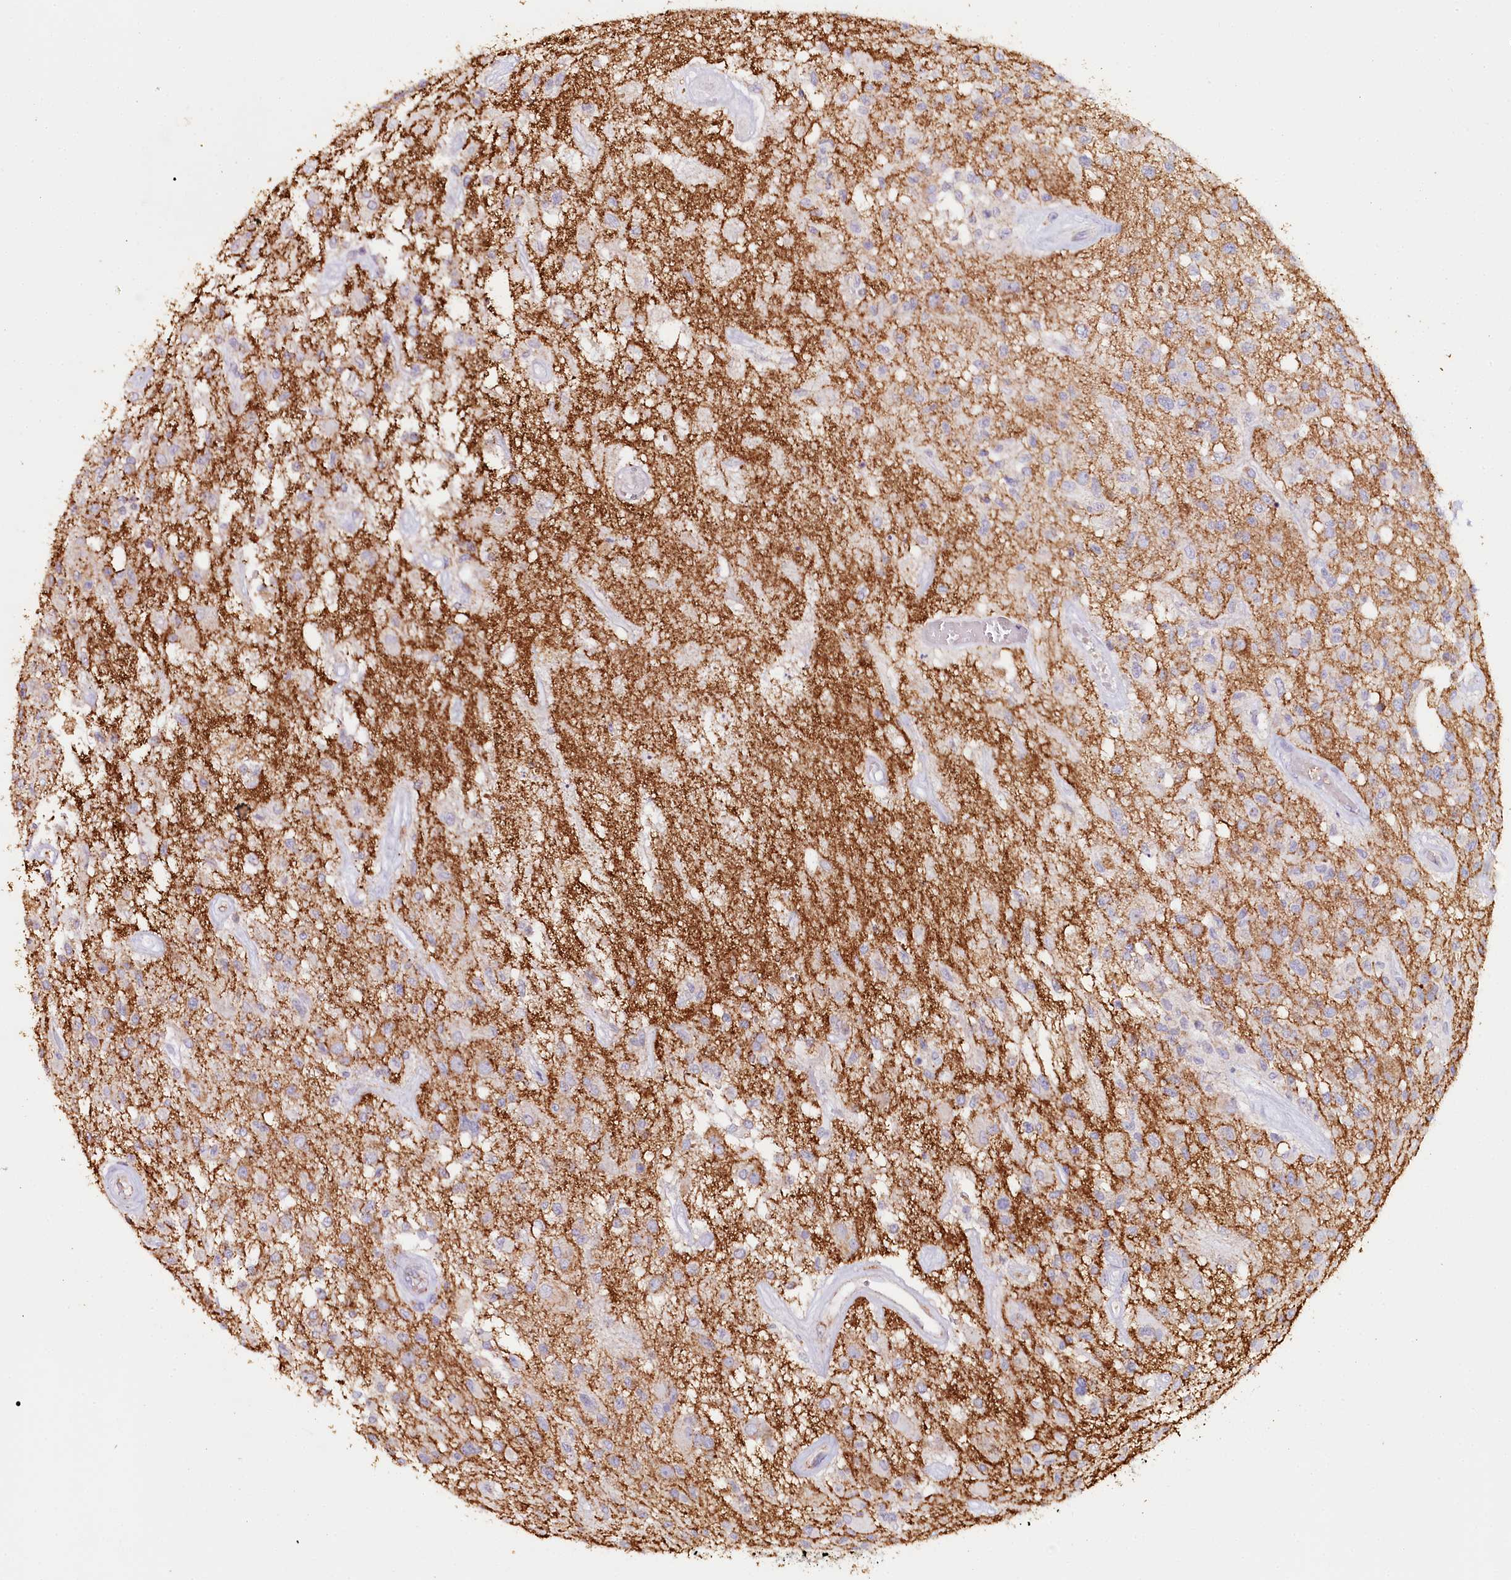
{"staining": {"intensity": "negative", "quantity": "none", "location": "none"}, "tissue": "glioma", "cell_type": "Tumor cells", "image_type": "cancer", "snomed": [{"axis": "morphology", "description": "Glioma, malignant, High grade"}, {"axis": "morphology", "description": "Glioblastoma, NOS"}, {"axis": "topography", "description": "Brain"}], "caption": "Glioblastoma was stained to show a protein in brown. There is no significant expression in tumor cells.", "gene": "MMP25", "patient": {"sex": "male", "age": 60}}